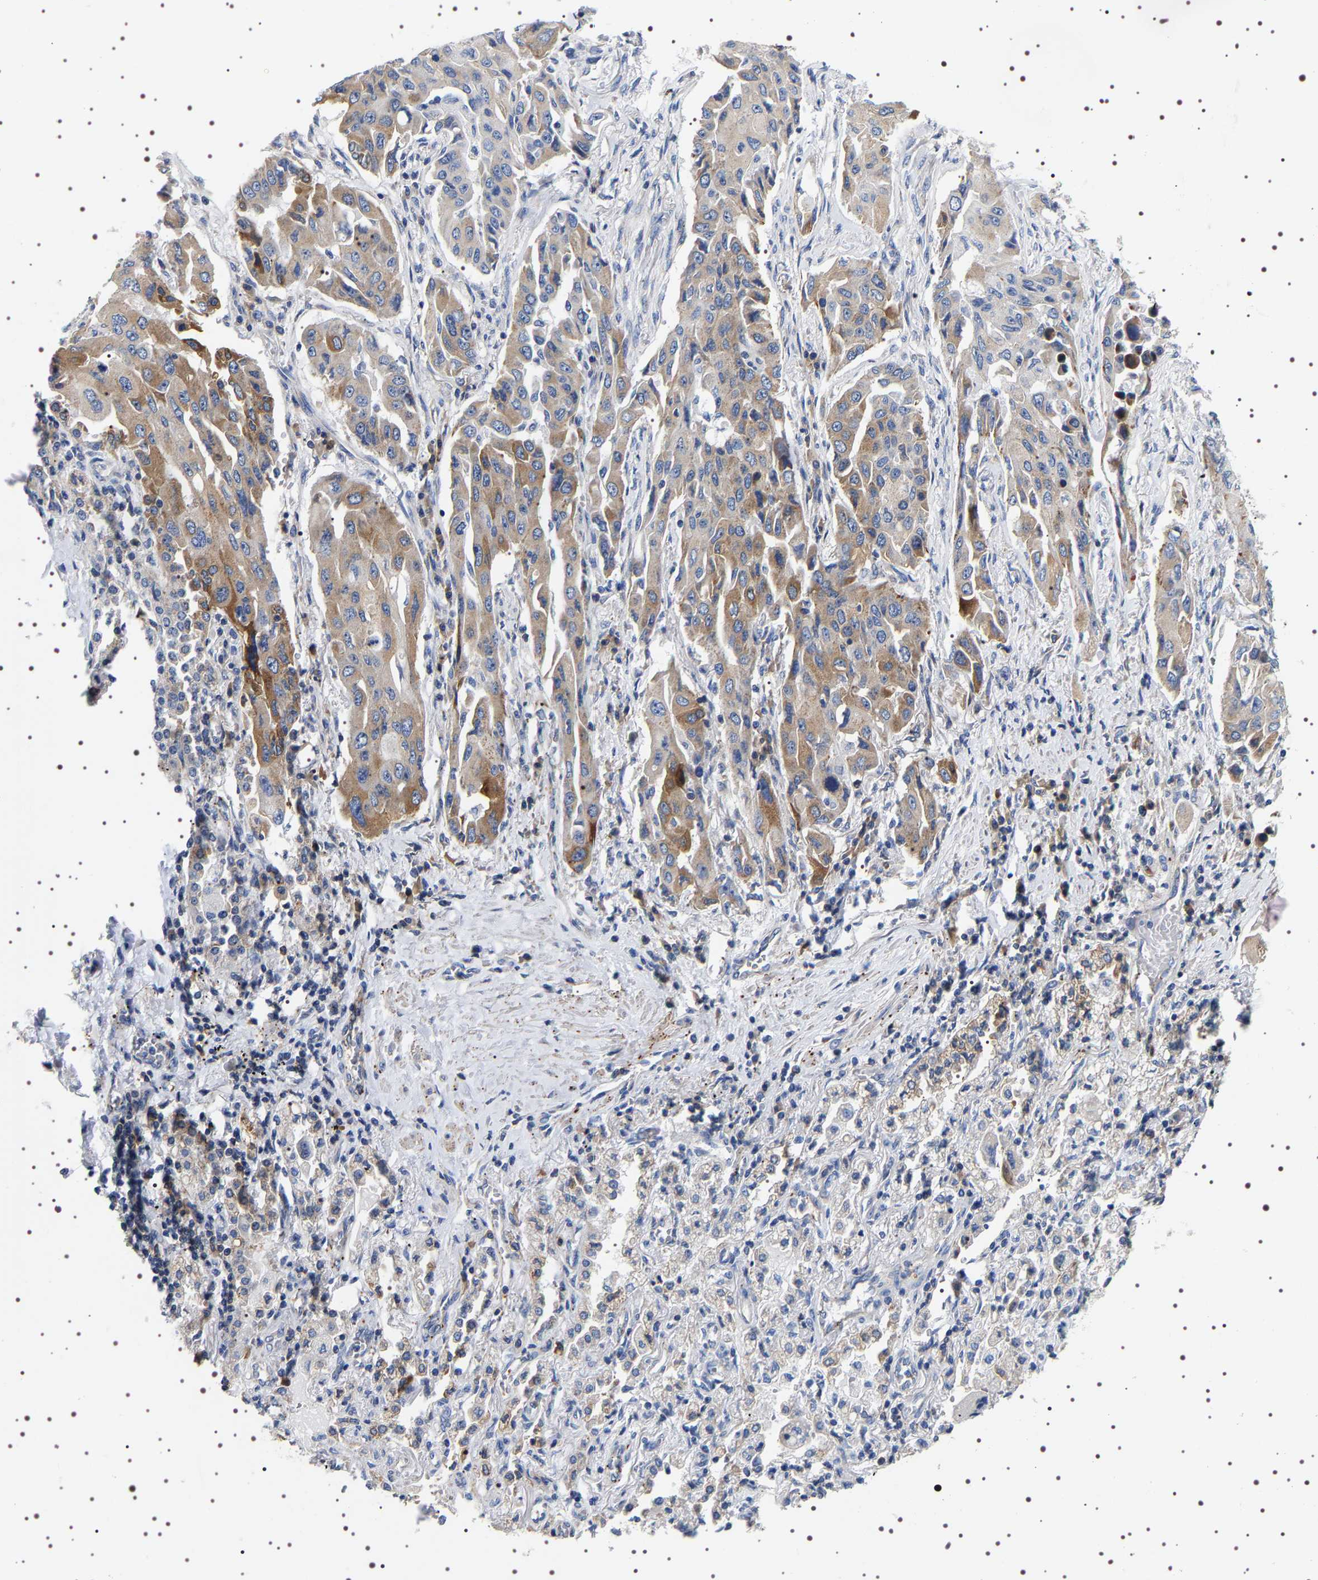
{"staining": {"intensity": "moderate", "quantity": ">75%", "location": "cytoplasmic/membranous"}, "tissue": "lung cancer", "cell_type": "Tumor cells", "image_type": "cancer", "snomed": [{"axis": "morphology", "description": "Adenocarcinoma, NOS"}, {"axis": "topography", "description": "Lung"}], "caption": "A brown stain shows moderate cytoplasmic/membranous positivity of a protein in lung cancer (adenocarcinoma) tumor cells. Using DAB (brown) and hematoxylin (blue) stains, captured at high magnification using brightfield microscopy.", "gene": "SQLE", "patient": {"sex": "female", "age": 65}}